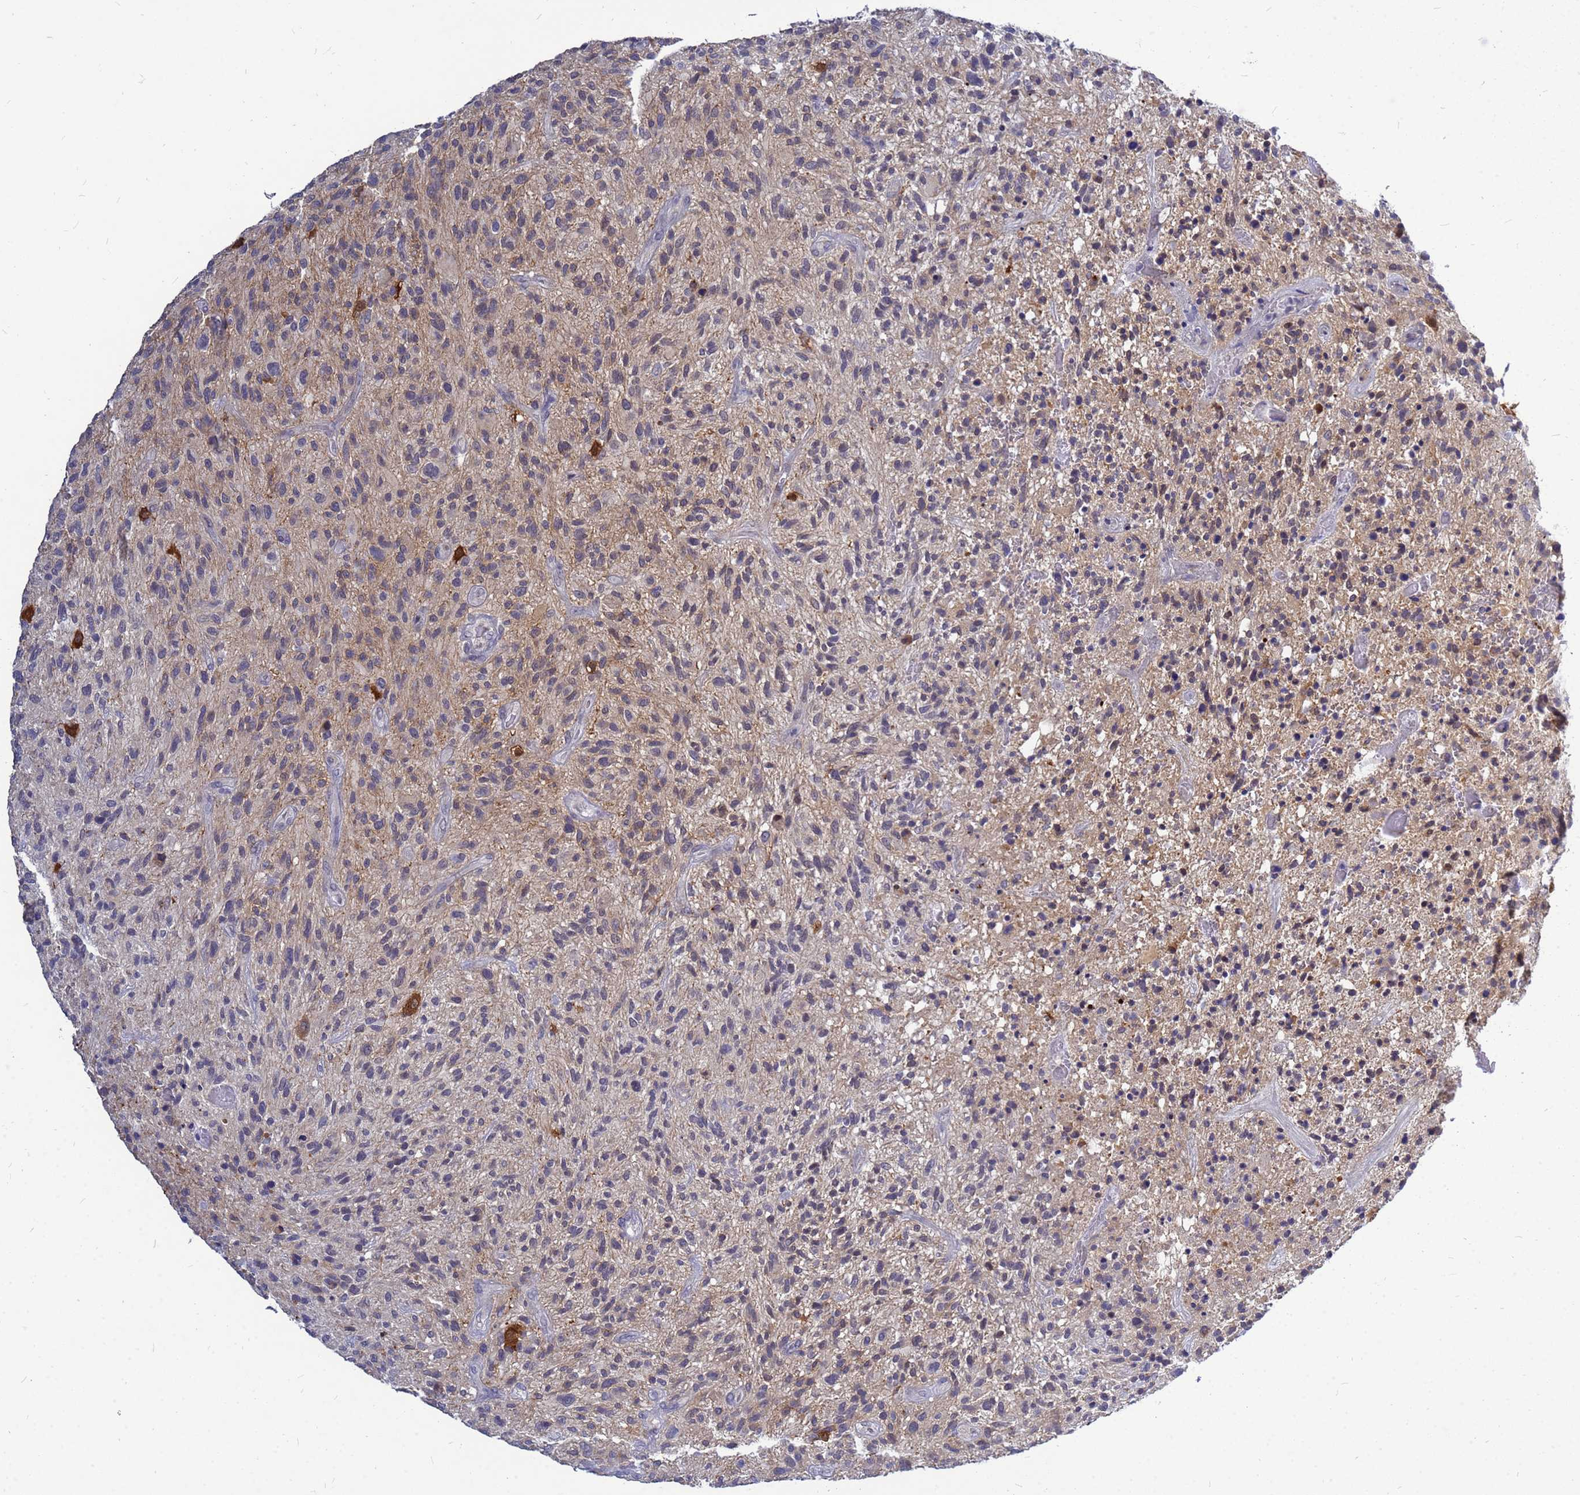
{"staining": {"intensity": "moderate", "quantity": "<25%", "location": "cytoplasmic/membranous"}, "tissue": "glioma", "cell_type": "Tumor cells", "image_type": "cancer", "snomed": [{"axis": "morphology", "description": "Glioma, malignant, High grade"}, {"axis": "topography", "description": "Brain"}], "caption": "An image showing moderate cytoplasmic/membranous positivity in approximately <25% of tumor cells in malignant high-grade glioma, as visualized by brown immunohistochemical staining.", "gene": "SRGAP3", "patient": {"sex": "male", "age": 47}}